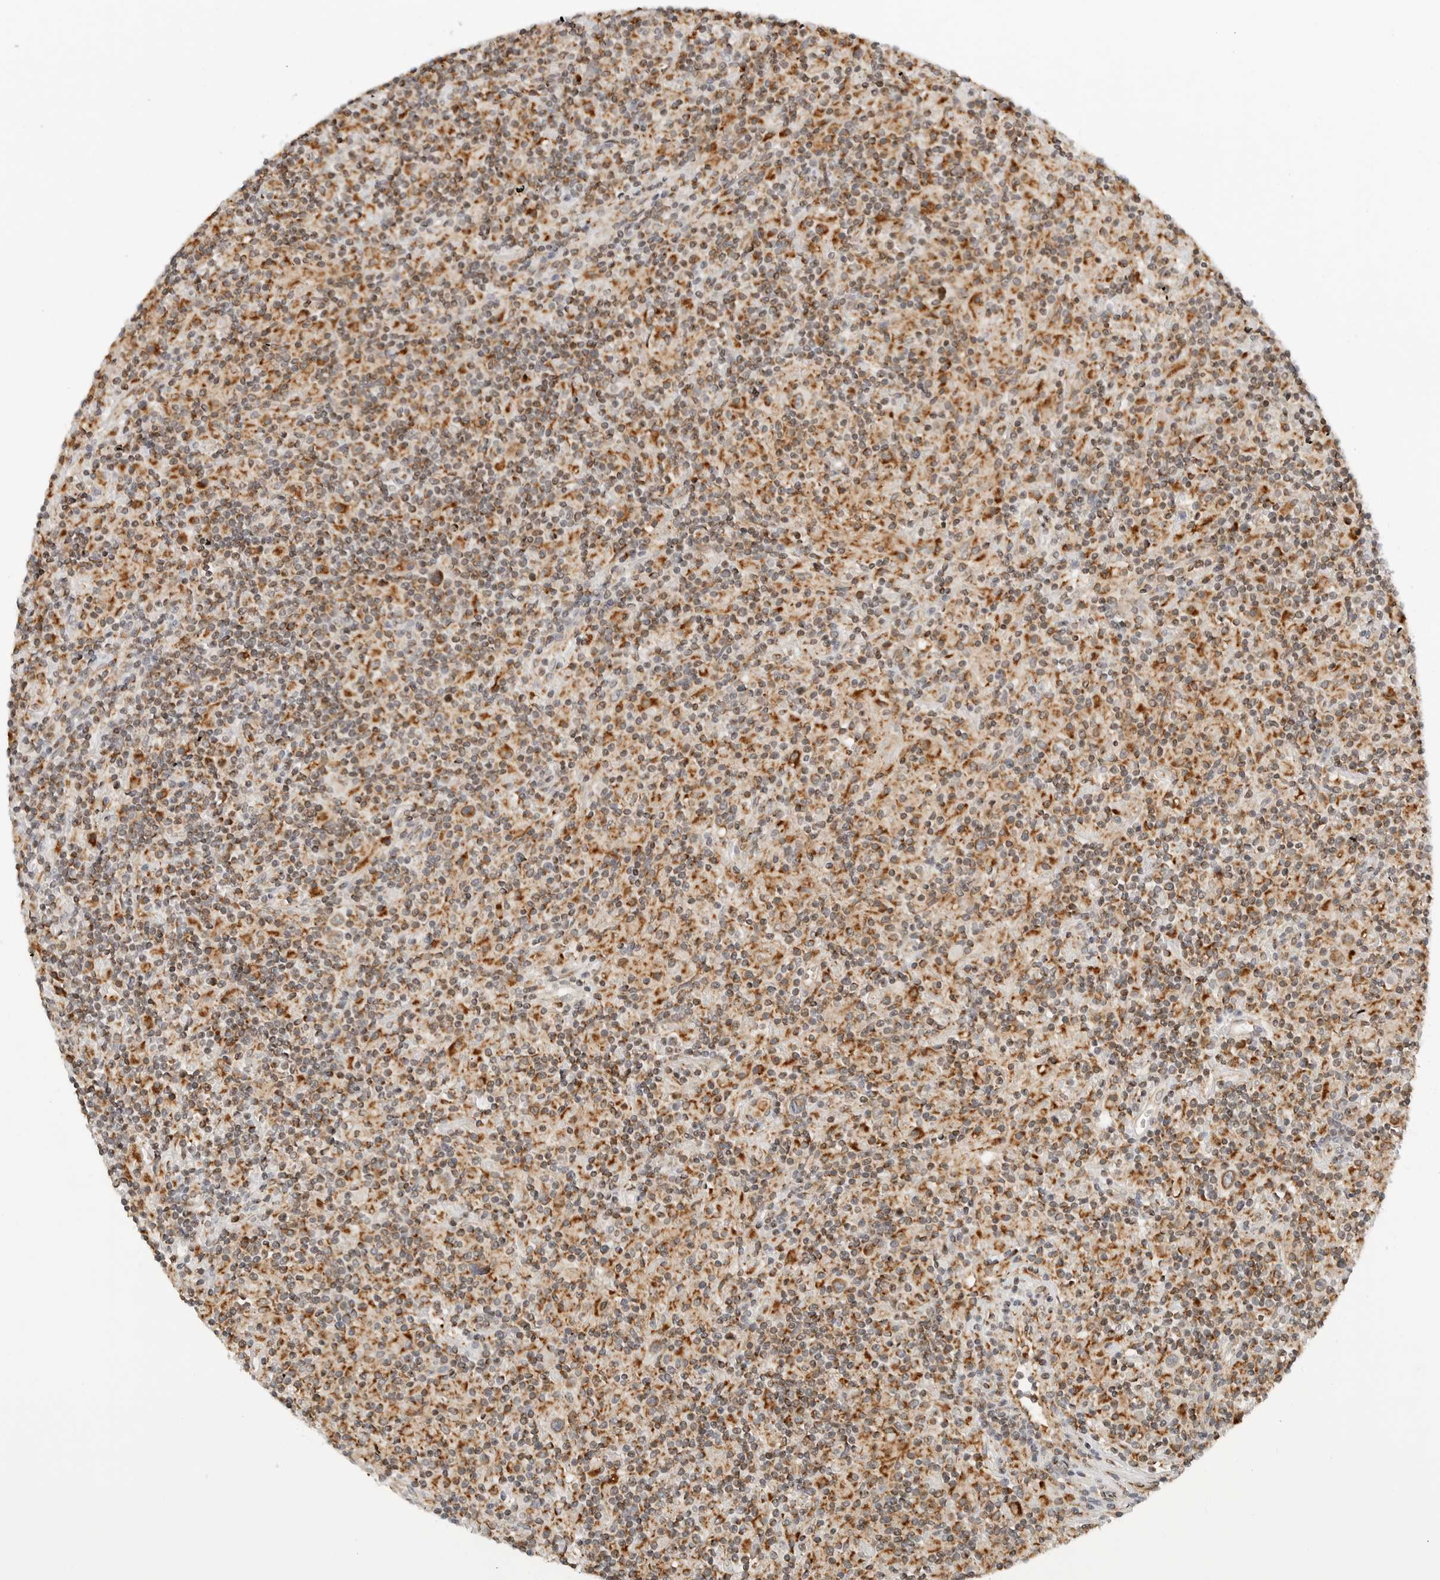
{"staining": {"intensity": "moderate", "quantity": ">75%", "location": "cytoplasmic/membranous"}, "tissue": "lymphoma", "cell_type": "Tumor cells", "image_type": "cancer", "snomed": [{"axis": "morphology", "description": "Hodgkin's disease, NOS"}, {"axis": "topography", "description": "Lymph node"}], "caption": "Immunohistochemical staining of lymphoma shows medium levels of moderate cytoplasmic/membranous expression in approximately >75% of tumor cells.", "gene": "DYRK4", "patient": {"sex": "male", "age": 70}}